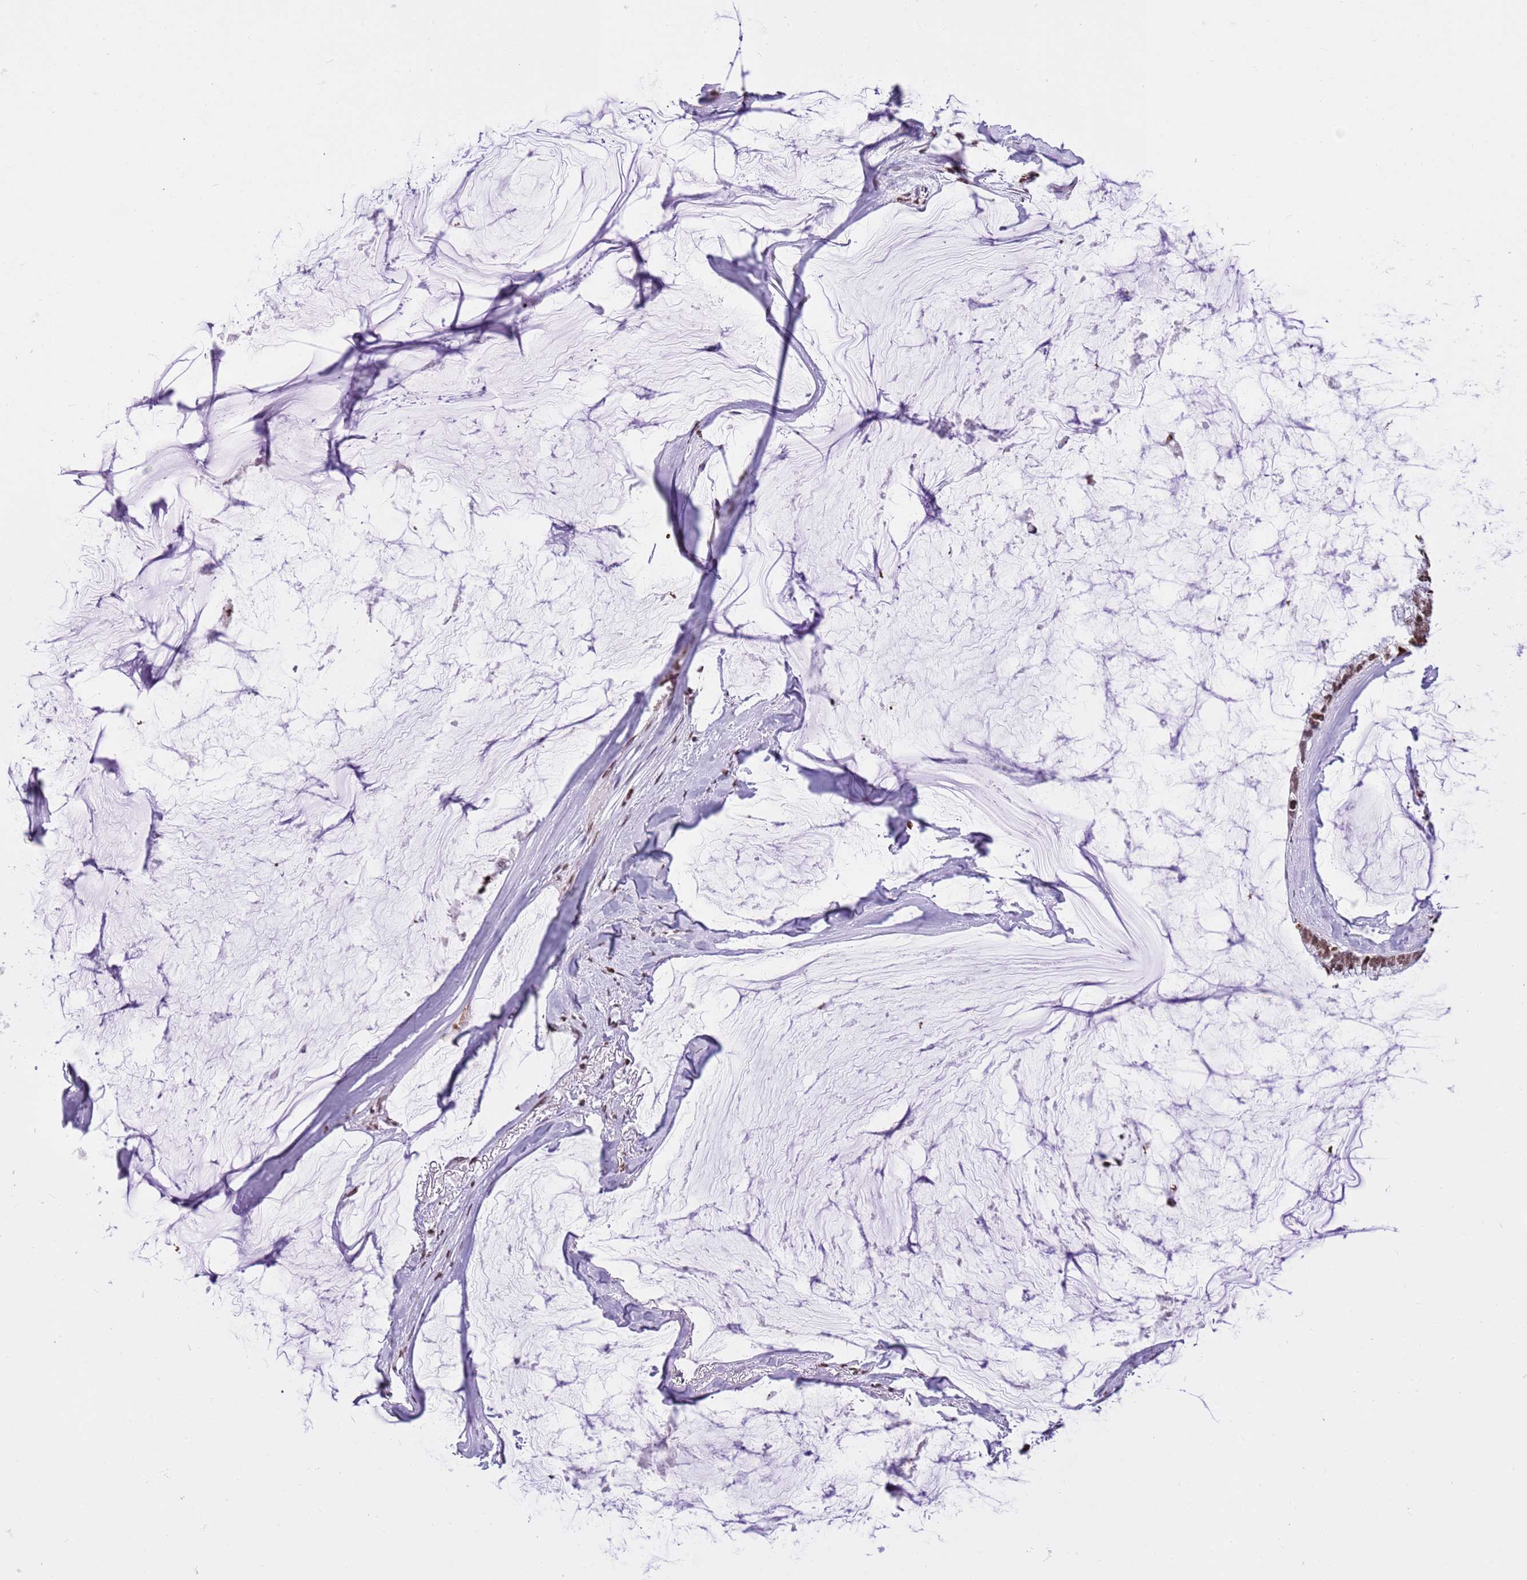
{"staining": {"intensity": "moderate", "quantity": ">75%", "location": "nuclear"}, "tissue": "ovarian cancer", "cell_type": "Tumor cells", "image_type": "cancer", "snomed": [{"axis": "morphology", "description": "Cystadenocarcinoma, mucinous, NOS"}, {"axis": "topography", "description": "Ovary"}], "caption": "Ovarian mucinous cystadenocarcinoma stained with a protein marker displays moderate staining in tumor cells.", "gene": "KPNA3", "patient": {"sex": "female", "age": 39}}